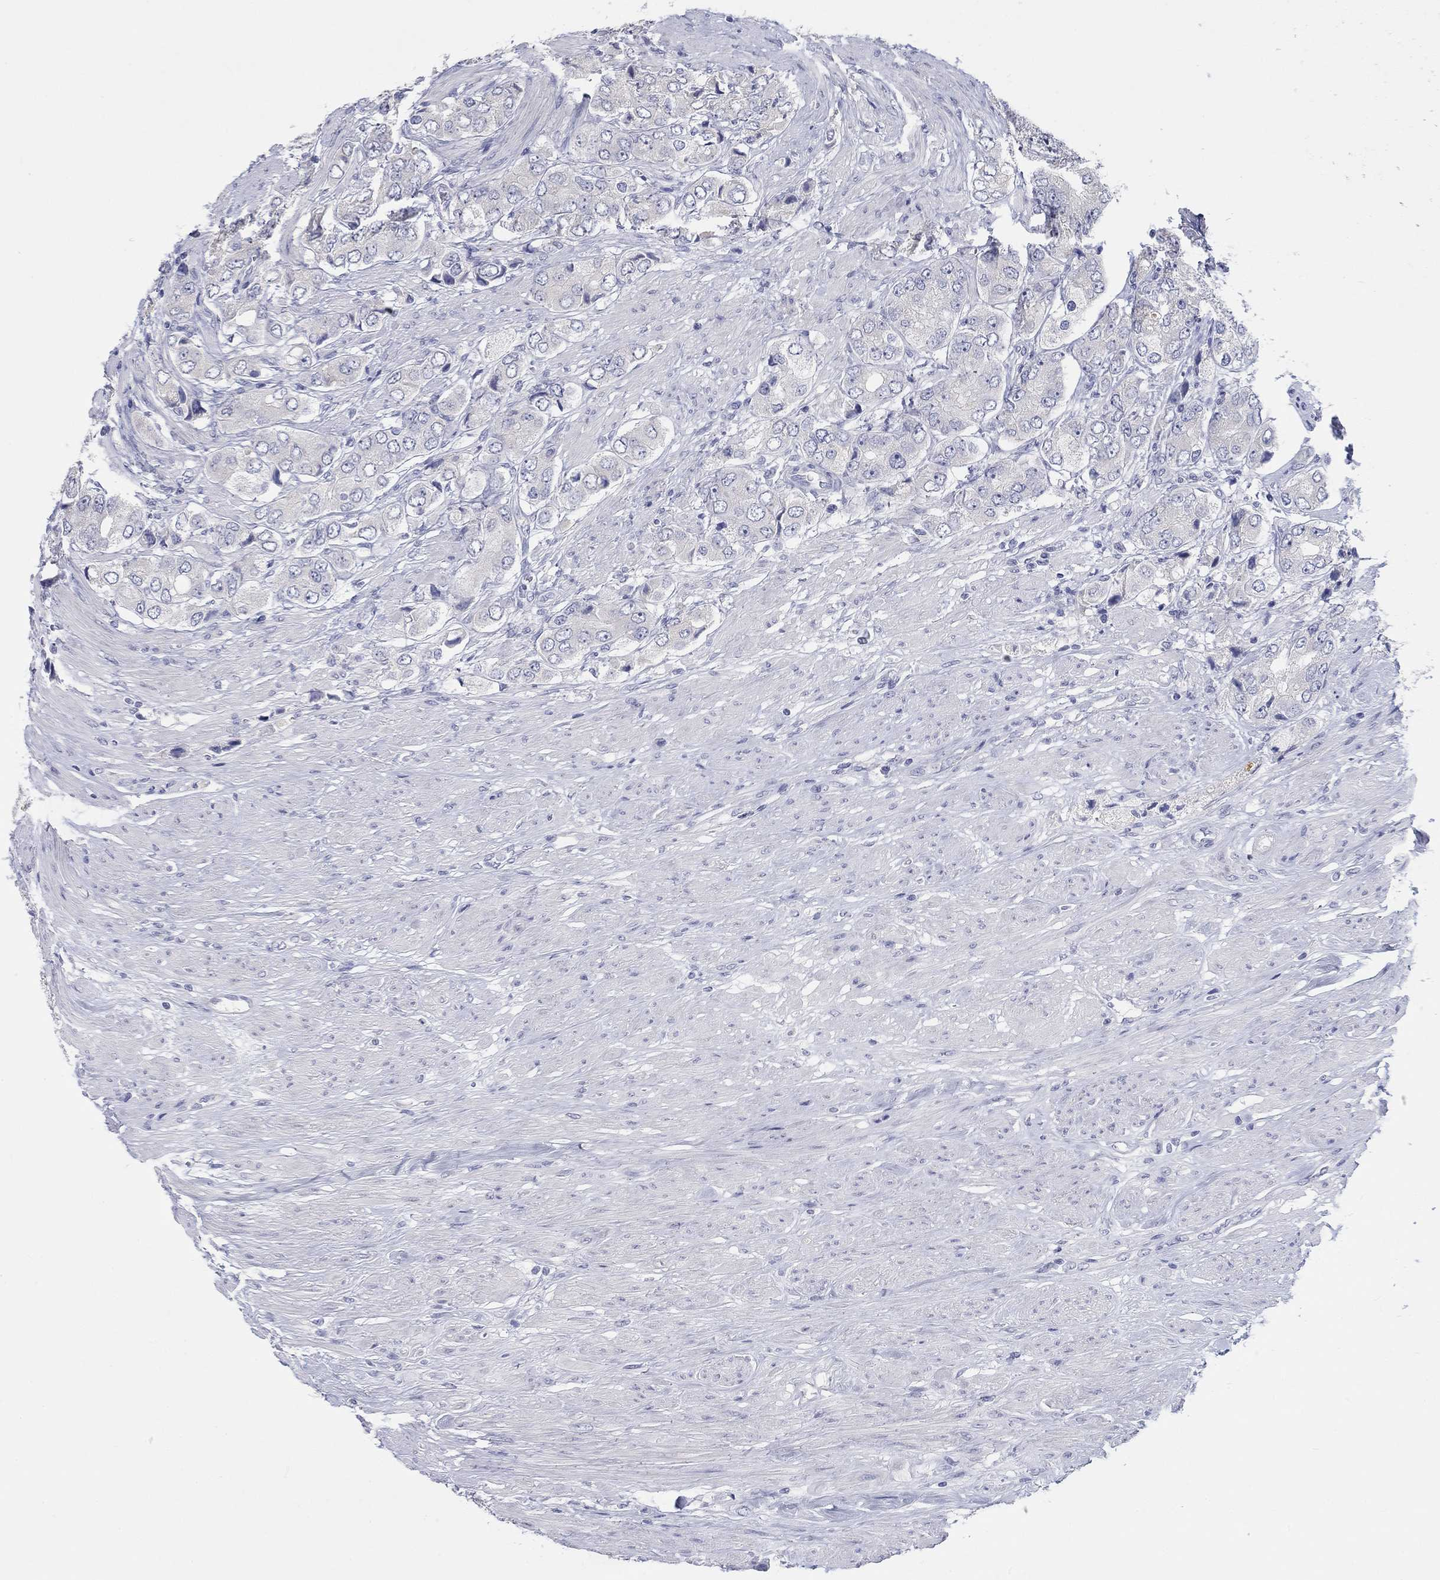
{"staining": {"intensity": "negative", "quantity": "none", "location": "none"}, "tissue": "prostate cancer", "cell_type": "Tumor cells", "image_type": "cancer", "snomed": [{"axis": "morphology", "description": "Adenocarcinoma, Low grade"}, {"axis": "topography", "description": "Prostate"}], "caption": "Image shows no protein staining in tumor cells of low-grade adenocarcinoma (prostate) tissue.", "gene": "LRRC4C", "patient": {"sex": "male", "age": 69}}